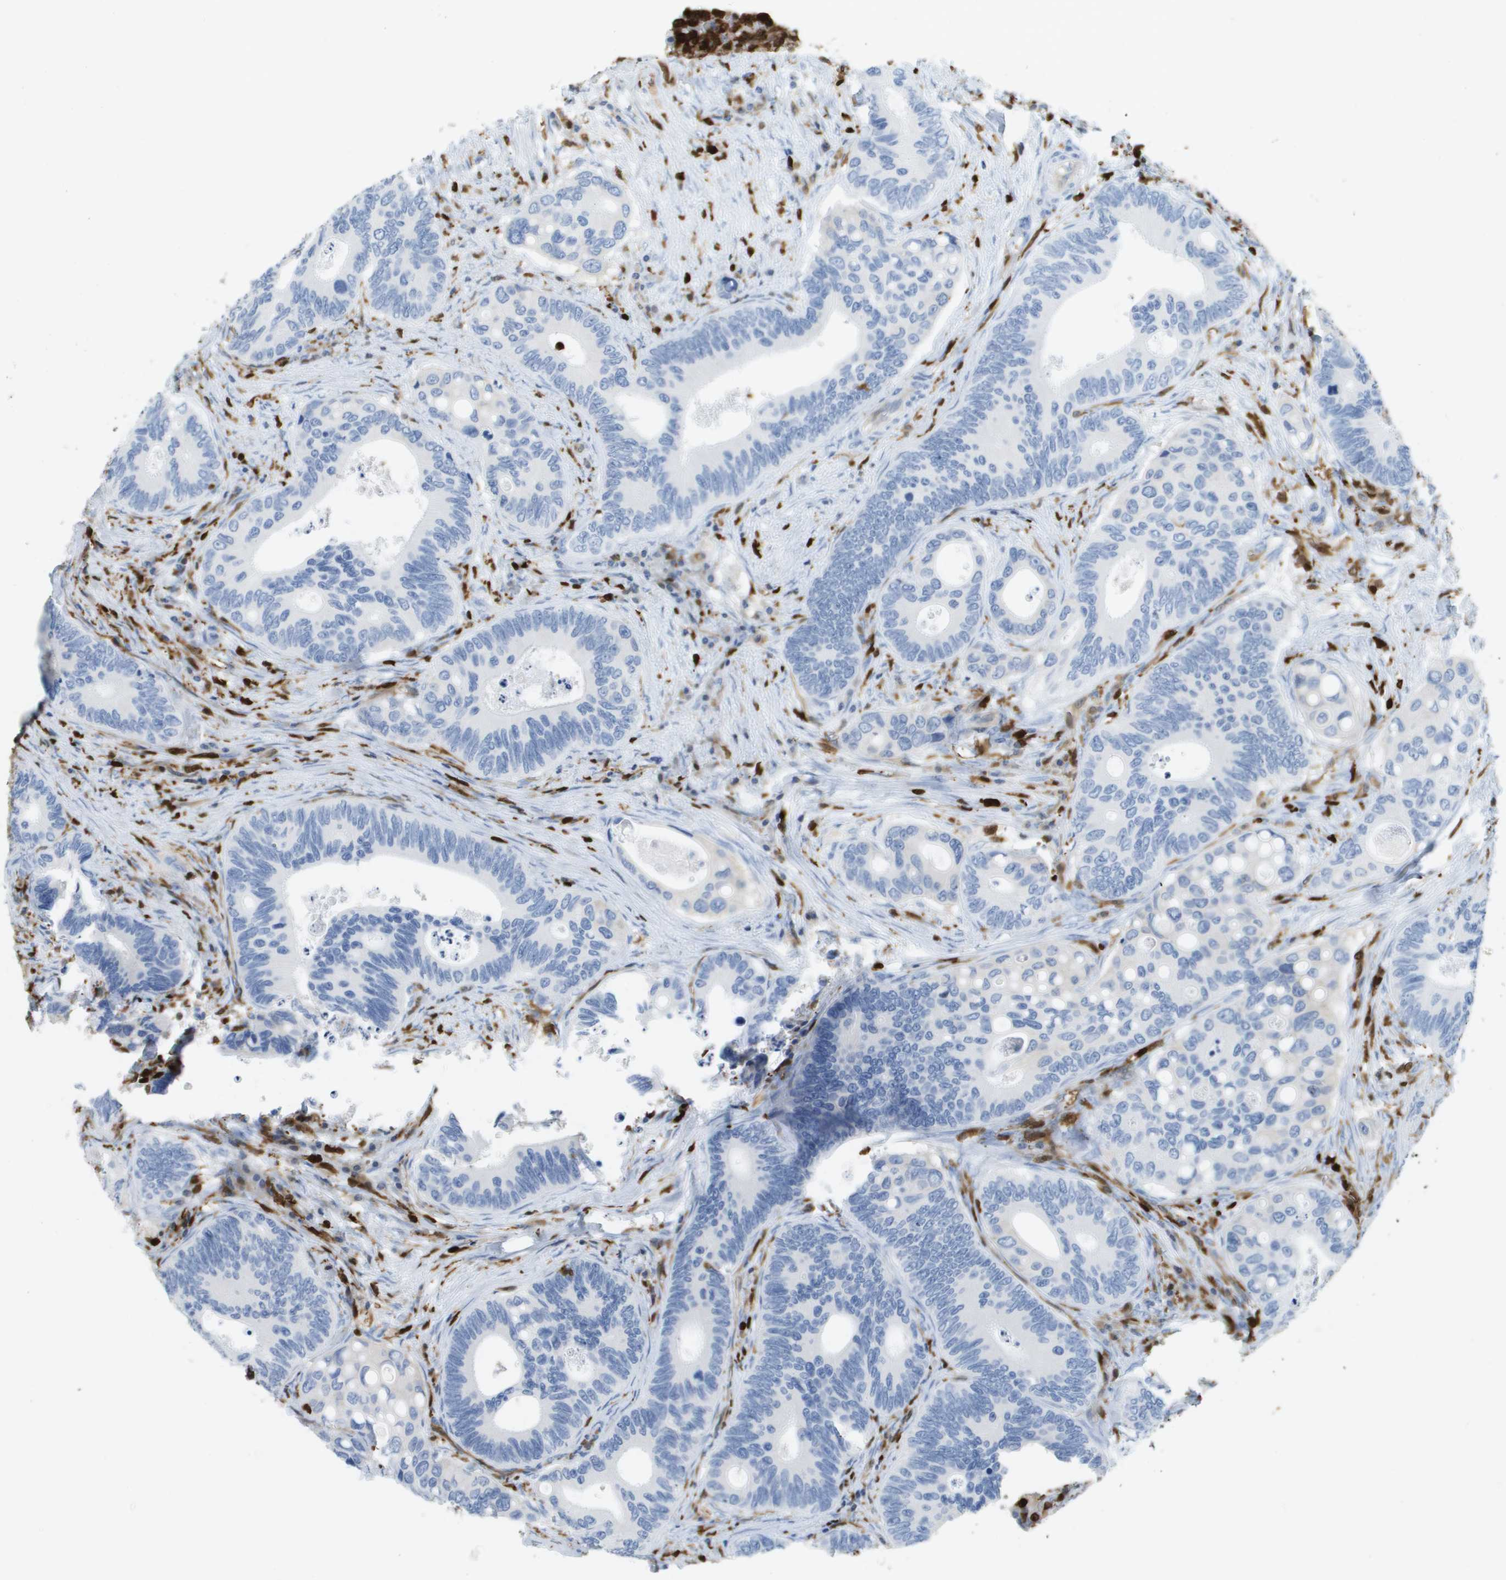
{"staining": {"intensity": "negative", "quantity": "none", "location": "none"}, "tissue": "colorectal cancer", "cell_type": "Tumor cells", "image_type": "cancer", "snomed": [{"axis": "morphology", "description": "Inflammation, NOS"}, {"axis": "morphology", "description": "Adenocarcinoma, NOS"}, {"axis": "topography", "description": "Colon"}], "caption": "This is a micrograph of immunohistochemistry (IHC) staining of adenocarcinoma (colorectal), which shows no expression in tumor cells.", "gene": "DOCK5", "patient": {"sex": "male", "age": 72}}